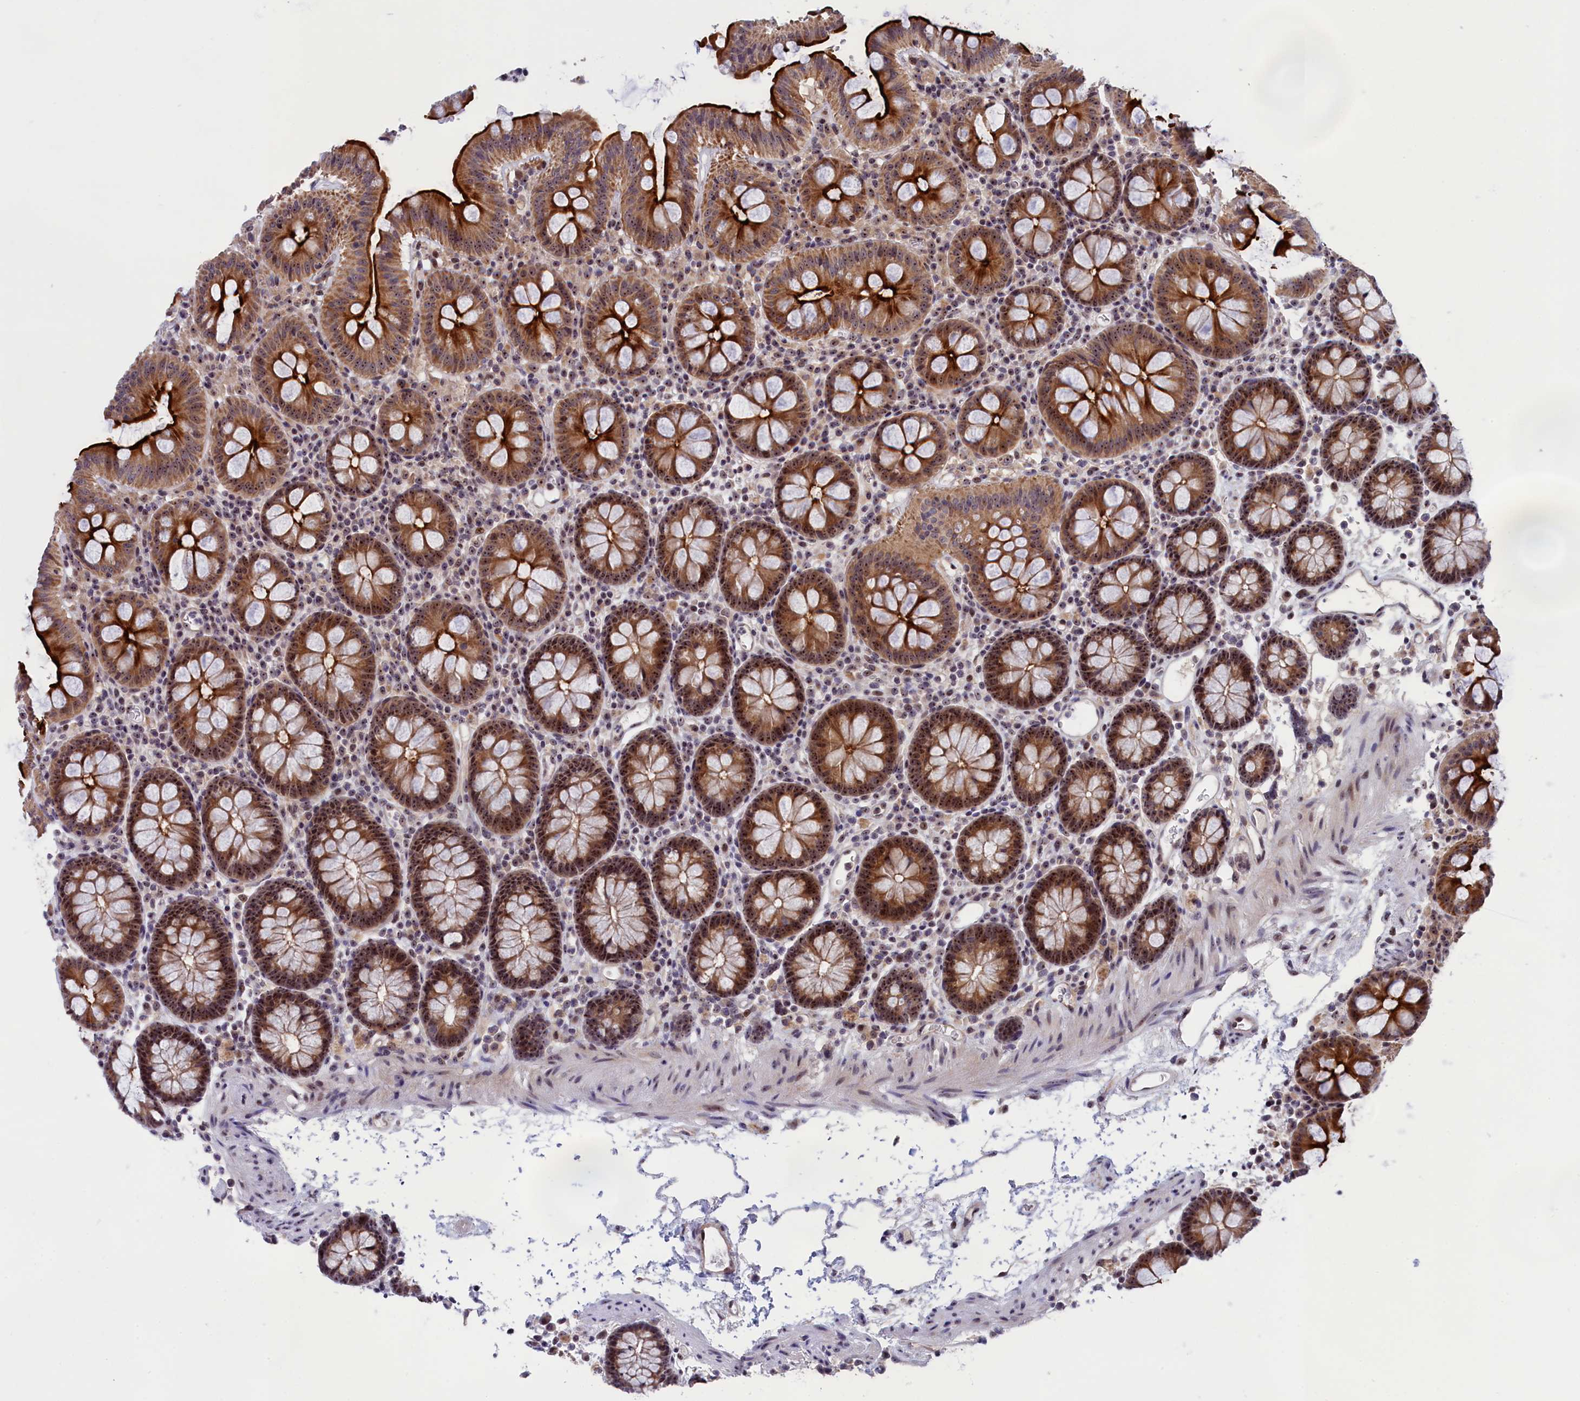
{"staining": {"intensity": "strong", "quantity": "25%-75%", "location": "cytoplasmic/membranous,nuclear"}, "tissue": "colon", "cell_type": "Endothelial cells", "image_type": "normal", "snomed": [{"axis": "morphology", "description": "Normal tissue, NOS"}, {"axis": "topography", "description": "Colon"}], "caption": "Immunohistochemical staining of unremarkable human colon reveals strong cytoplasmic/membranous,nuclear protein staining in about 25%-75% of endothelial cells.", "gene": "PPAN", "patient": {"sex": "male", "age": 75}}